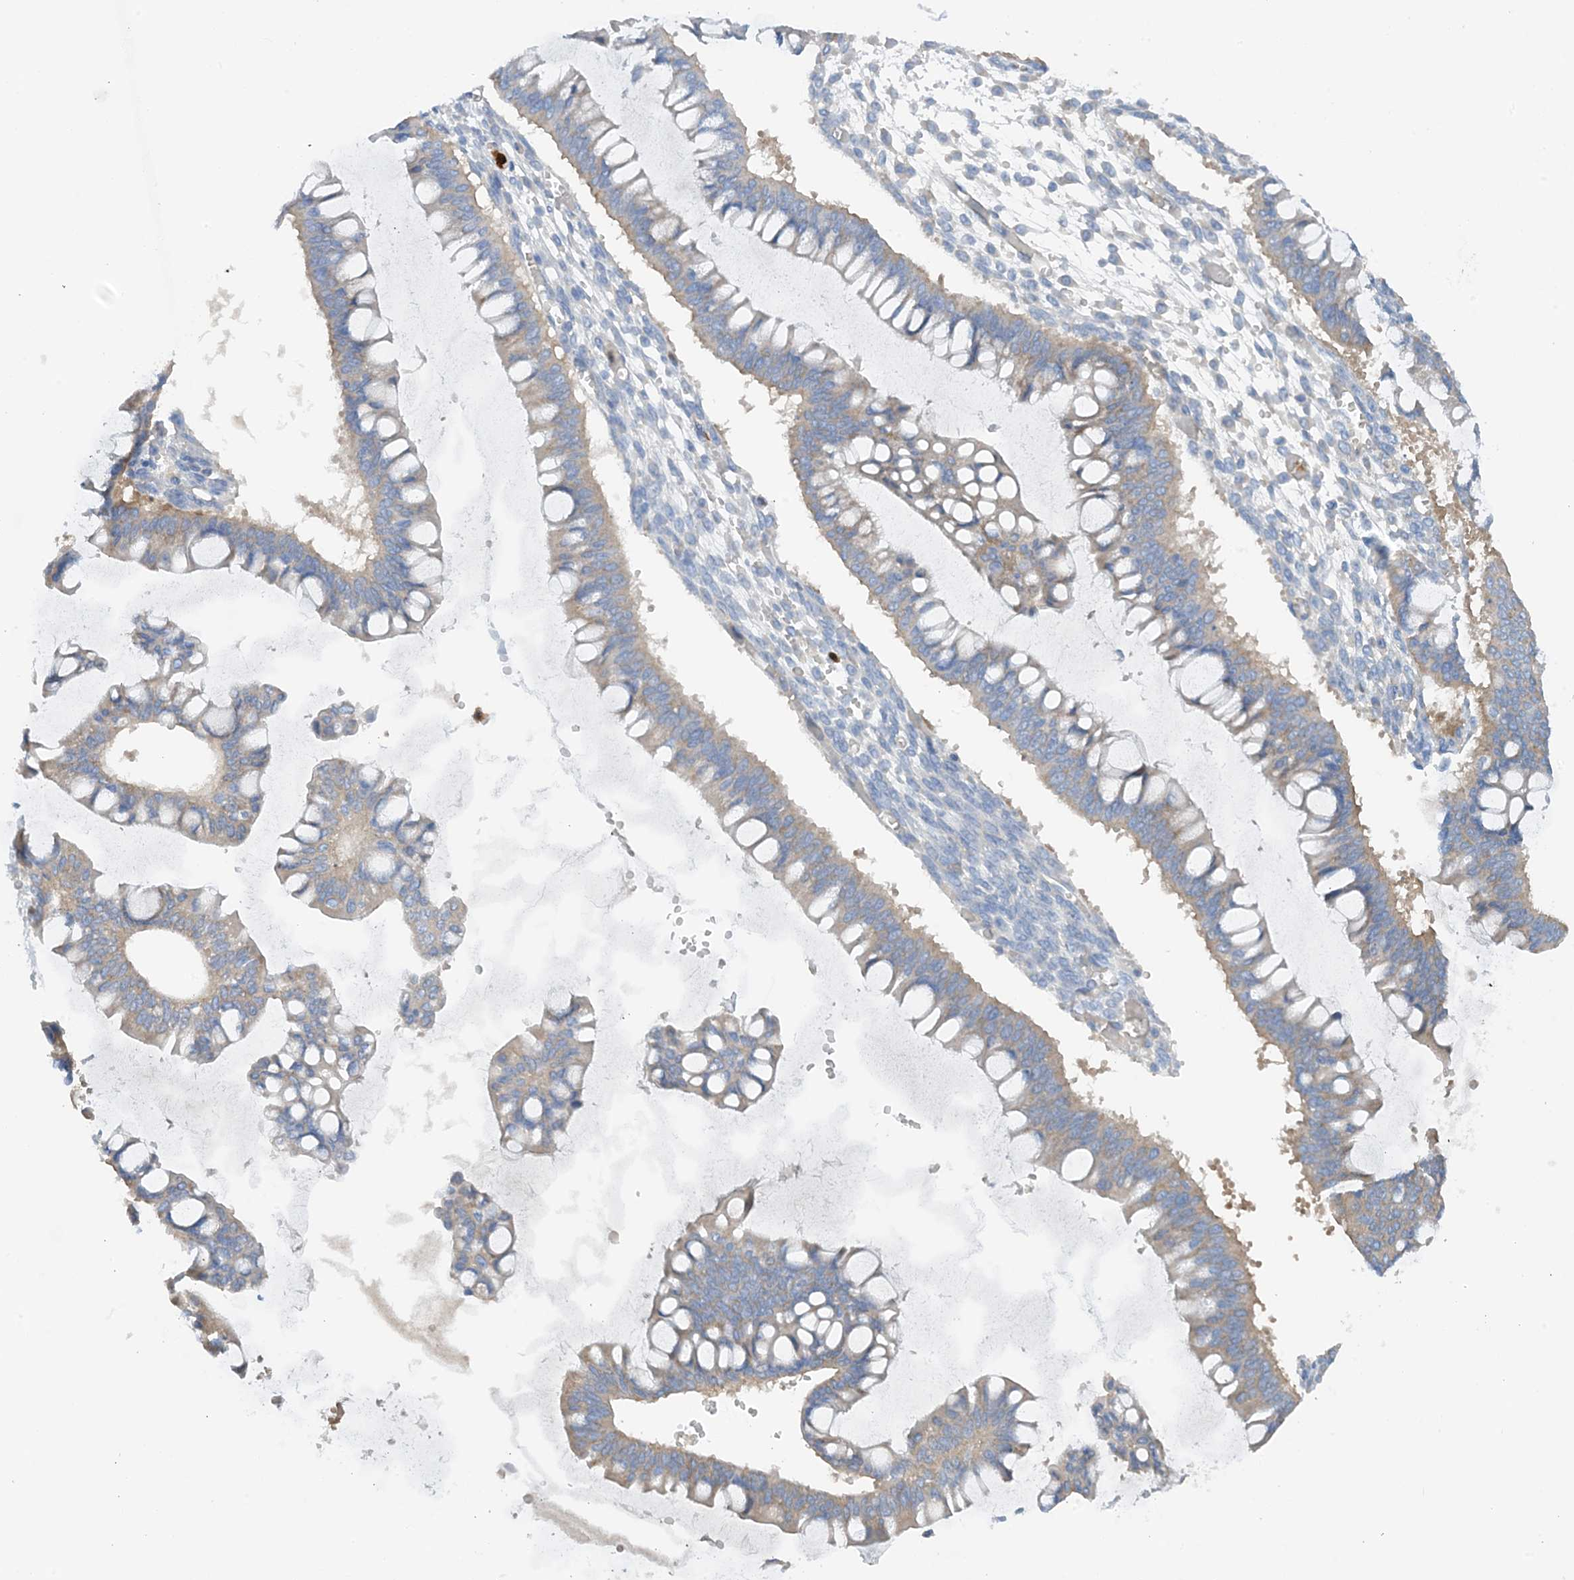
{"staining": {"intensity": "weak", "quantity": "<25%", "location": "cytoplasmic/membranous"}, "tissue": "ovarian cancer", "cell_type": "Tumor cells", "image_type": "cancer", "snomed": [{"axis": "morphology", "description": "Cystadenocarcinoma, mucinous, NOS"}, {"axis": "topography", "description": "Ovary"}], "caption": "There is no significant staining in tumor cells of ovarian cancer (mucinous cystadenocarcinoma). (Immunohistochemistry (ihc), brightfield microscopy, high magnification).", "gene": "PHACTR2", "patient": {"sex": "female", "age": 73}}